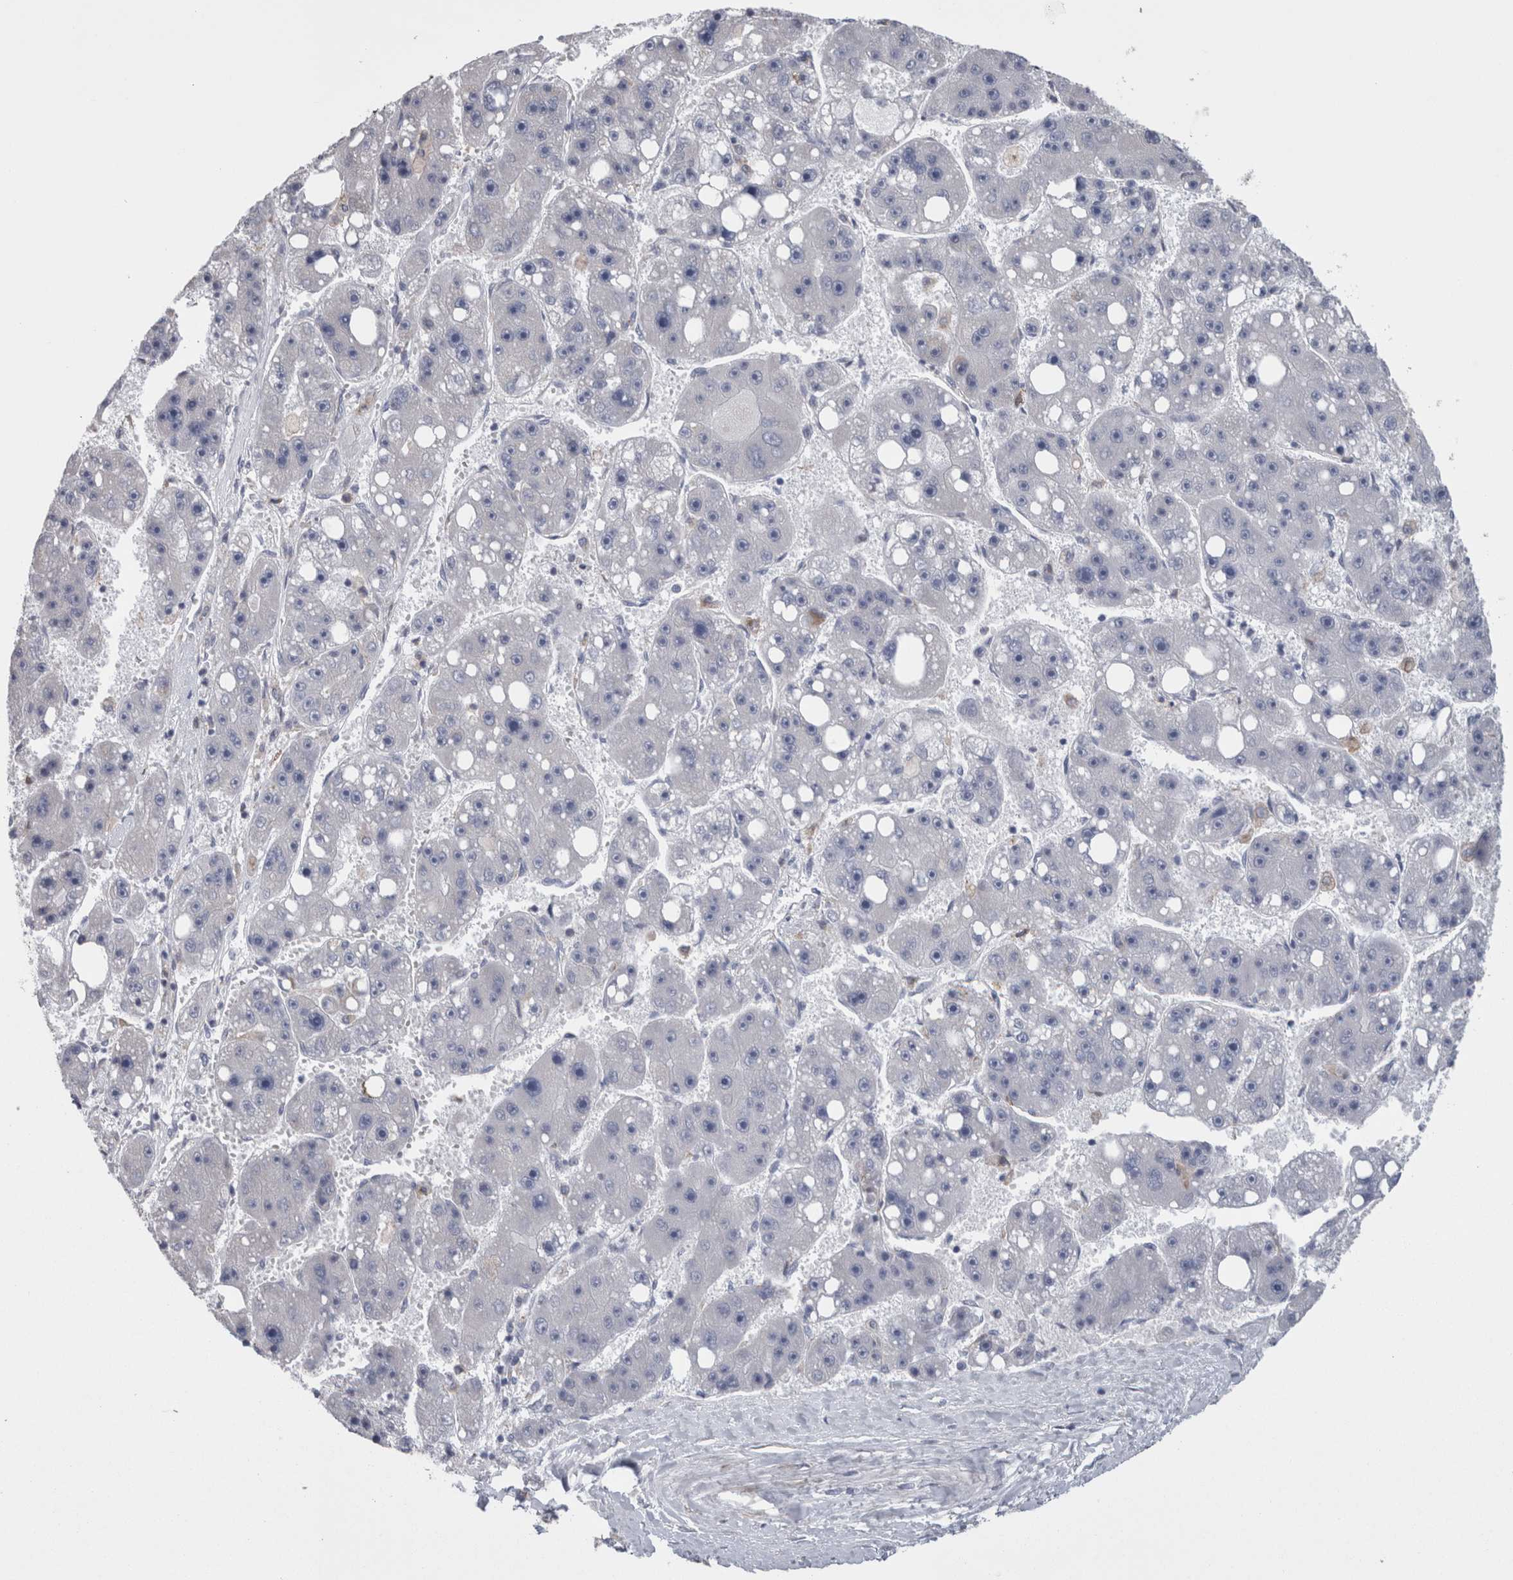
{"staining": {"intensity": "negative", "quantity": "none", "location": "none"}, "tissue": "liver cancer", "cell_type": "Tumor cells", "image_type": "cancer", "snomed": [{"axis": "morphology", "description": "Carcinoma, Hepatocellular, NOS"}, {"axis": "topography", "description": "Liver"}], "caption": "Human liver cancer (hepatocellular carcinoma) stained for a protein using immunohistochemistry (IHC) shows no positivity in tumor cells.", "gene": "GDAP1", "patient": {"sex": "female", "age": 61}}